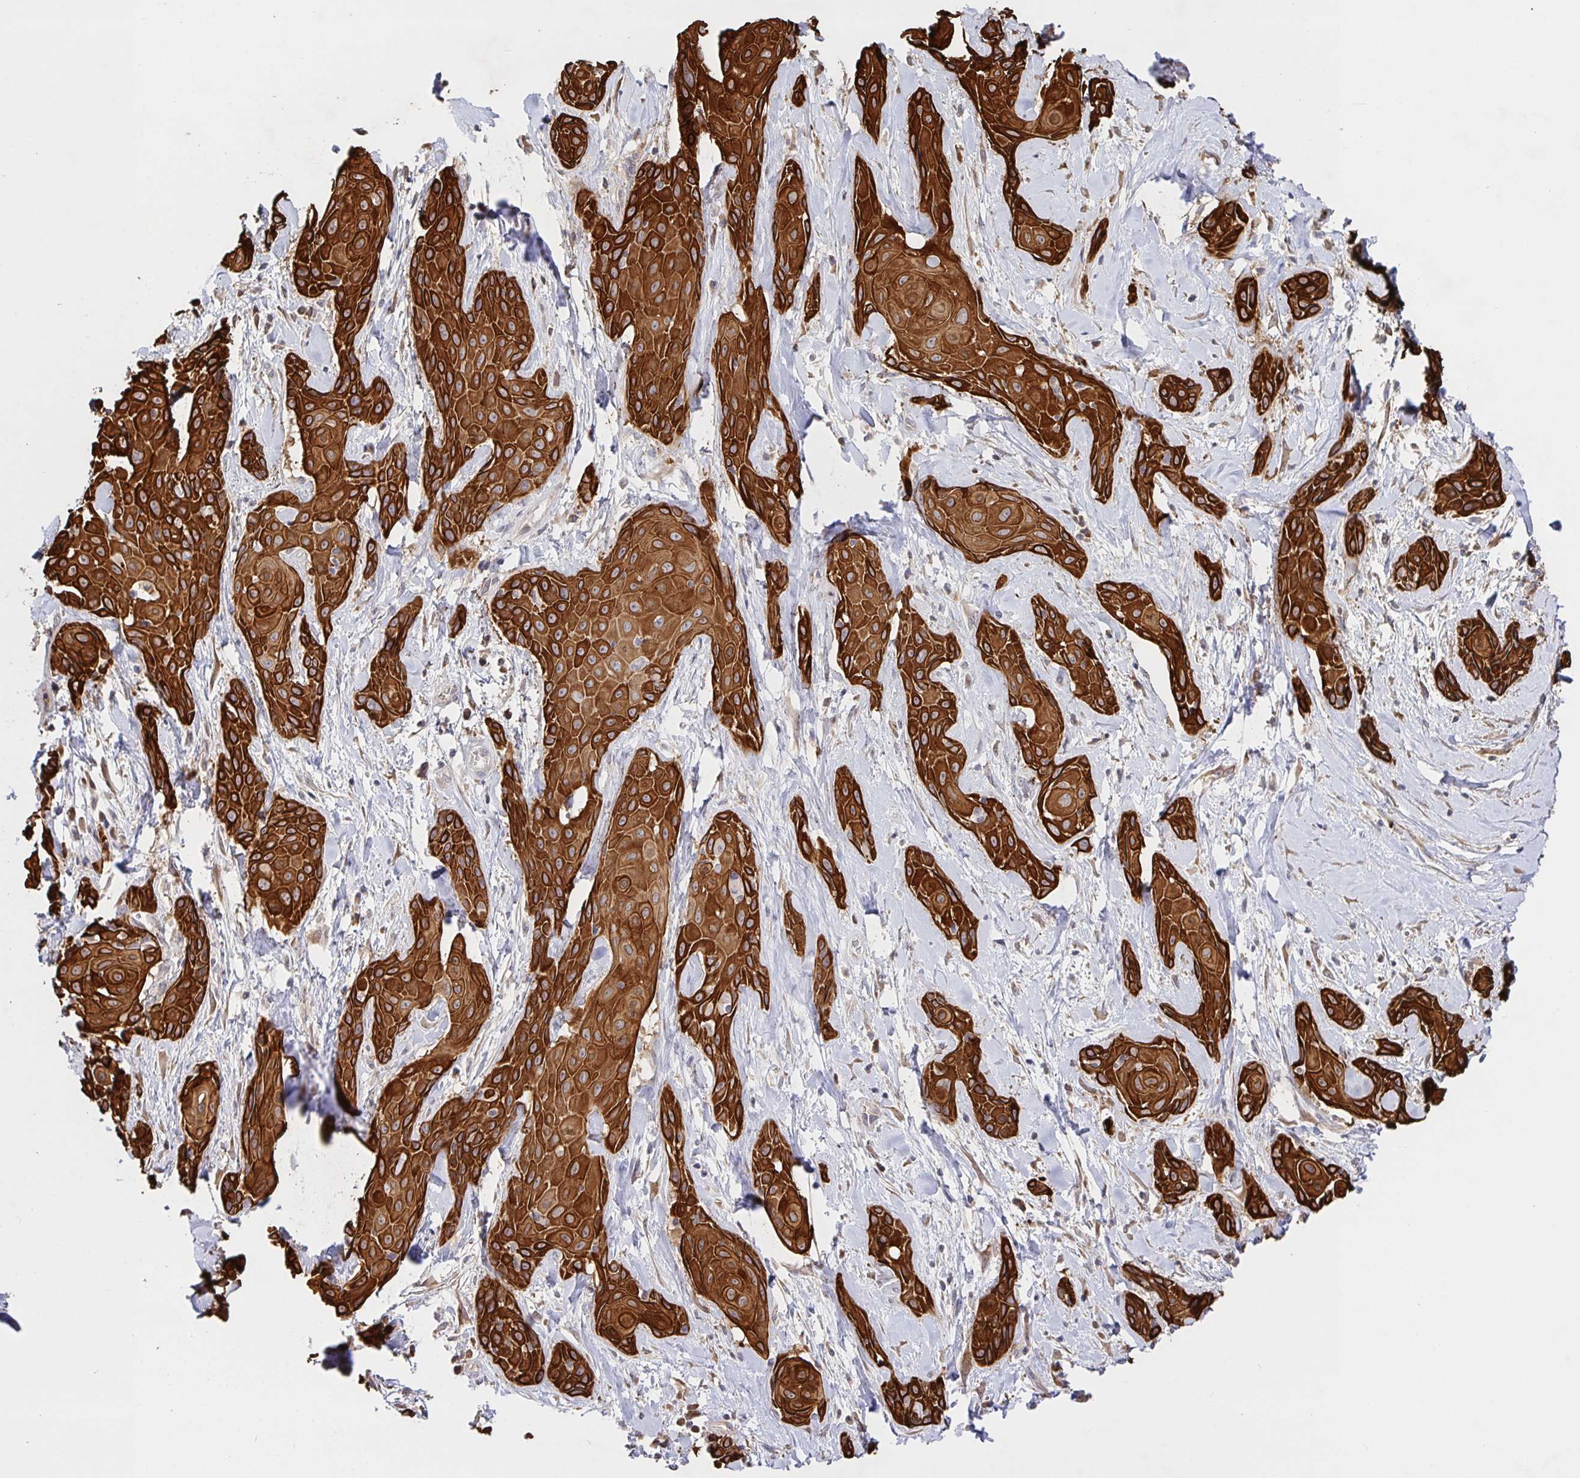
{"staining": {"intensity": "strong", "quantity": ">75%", "location": "cytoplasmic/membranous"}, "tissue": "skin cancer", "cell_type": "Tumor cells", "image_type": "cancer", "snomed": [{"axis": "morphology", "description": "Squamous cell carcinoma, NOS"}, {"axis": "topography", "description": "Skin"}, {"axis": "topography", "description": "Anal"}], "caption": "Human skin cancer (squamous cell carcinoma) stained with a protein marker shows strong staining in tumor cells.", "gene": "AACS", "patient": {"sex": "male", "age": 64}}